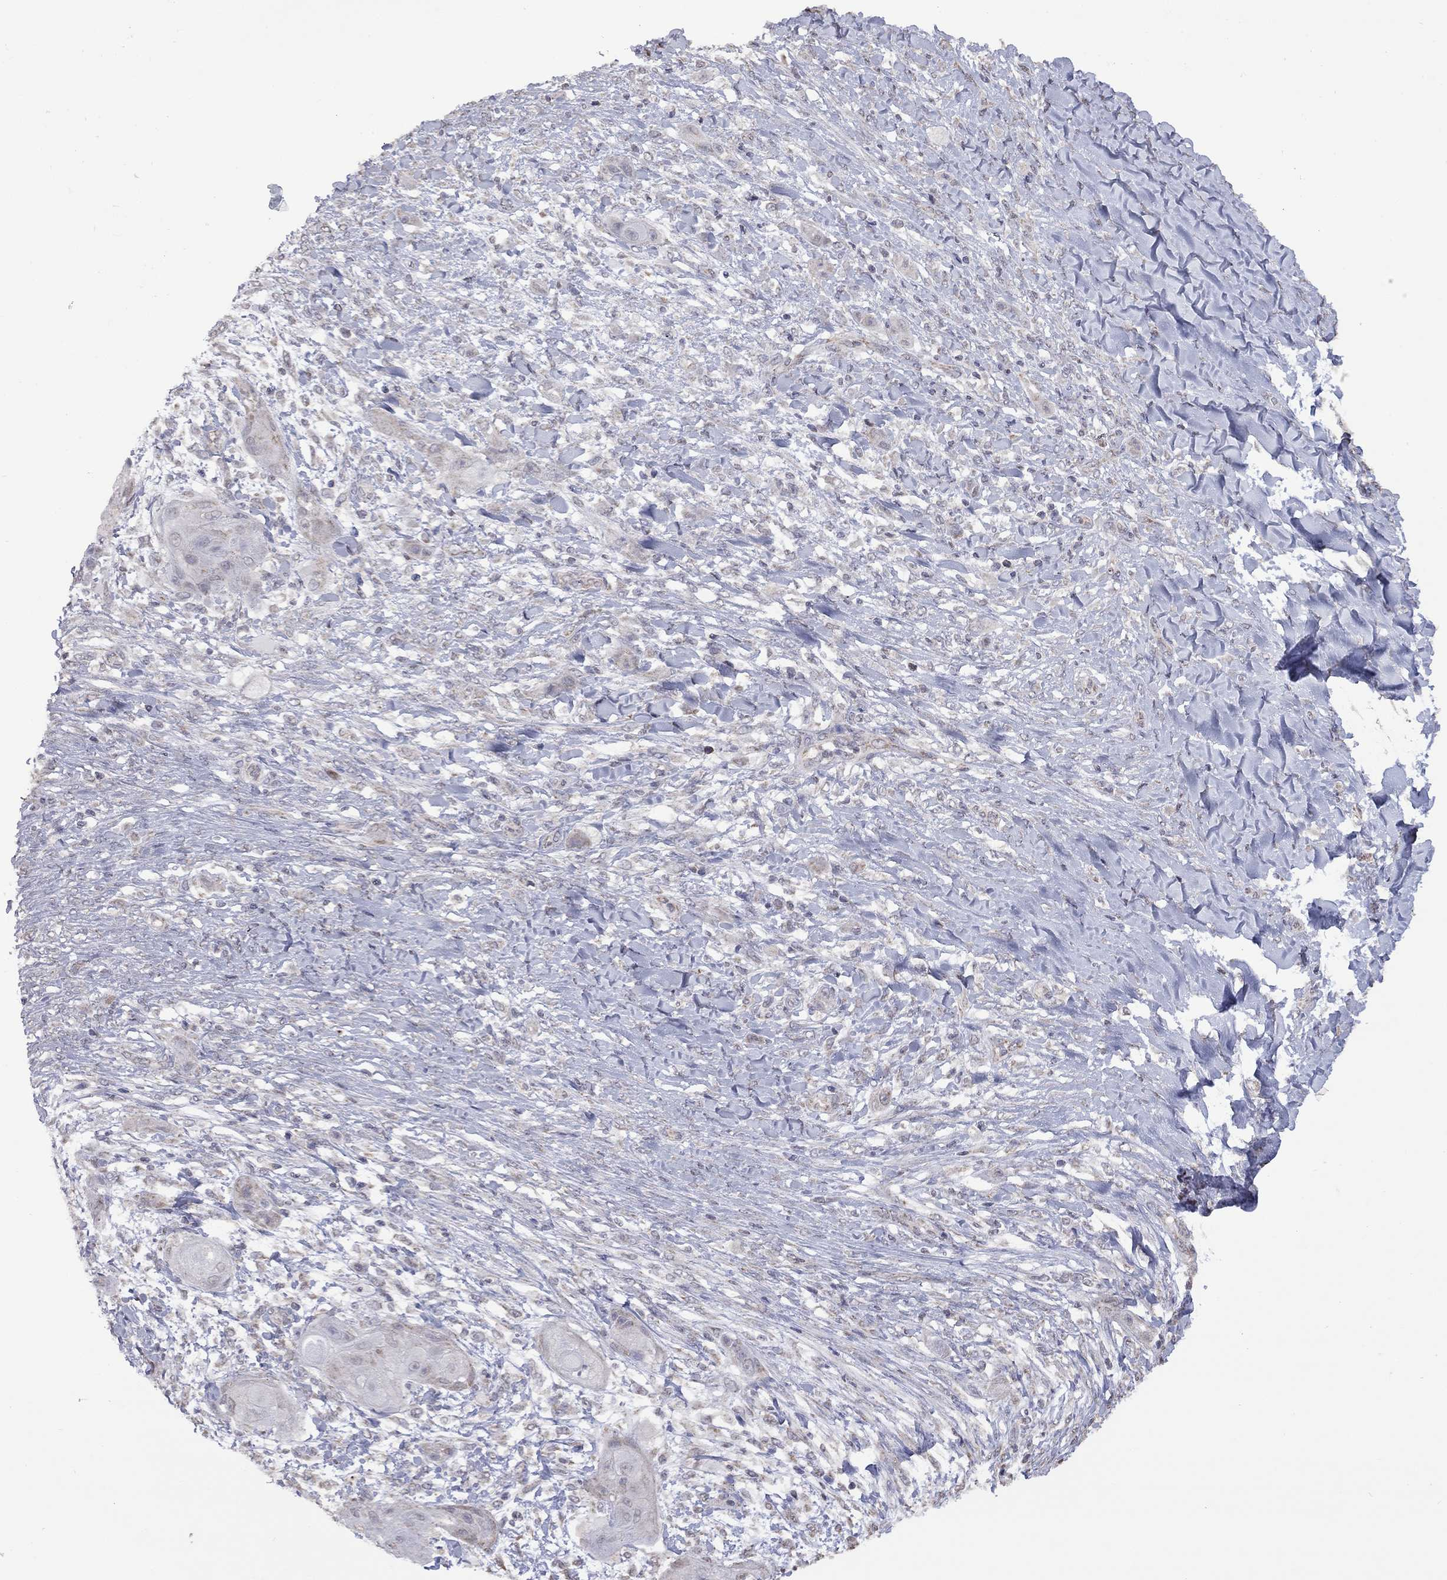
{"staining": {"intensity": "negative", "quantity": "none", "location": "none"}, "tissue": "skin cancer", "cell_type": "Tumor cells", "image_type": "cancer", "snomed": [{"axis": "morphology", "description": "Squamous cell carcinoma, NOS"}, {"axis": "topography", "description": "Skin"}], "caption": "Squamous cell carcinoma (skin) was stained to show a protein in brown. There is no significant expression in tumor cells.", "gene": "NDUFB1", "patient": {"sex": "male", "age": 62}}